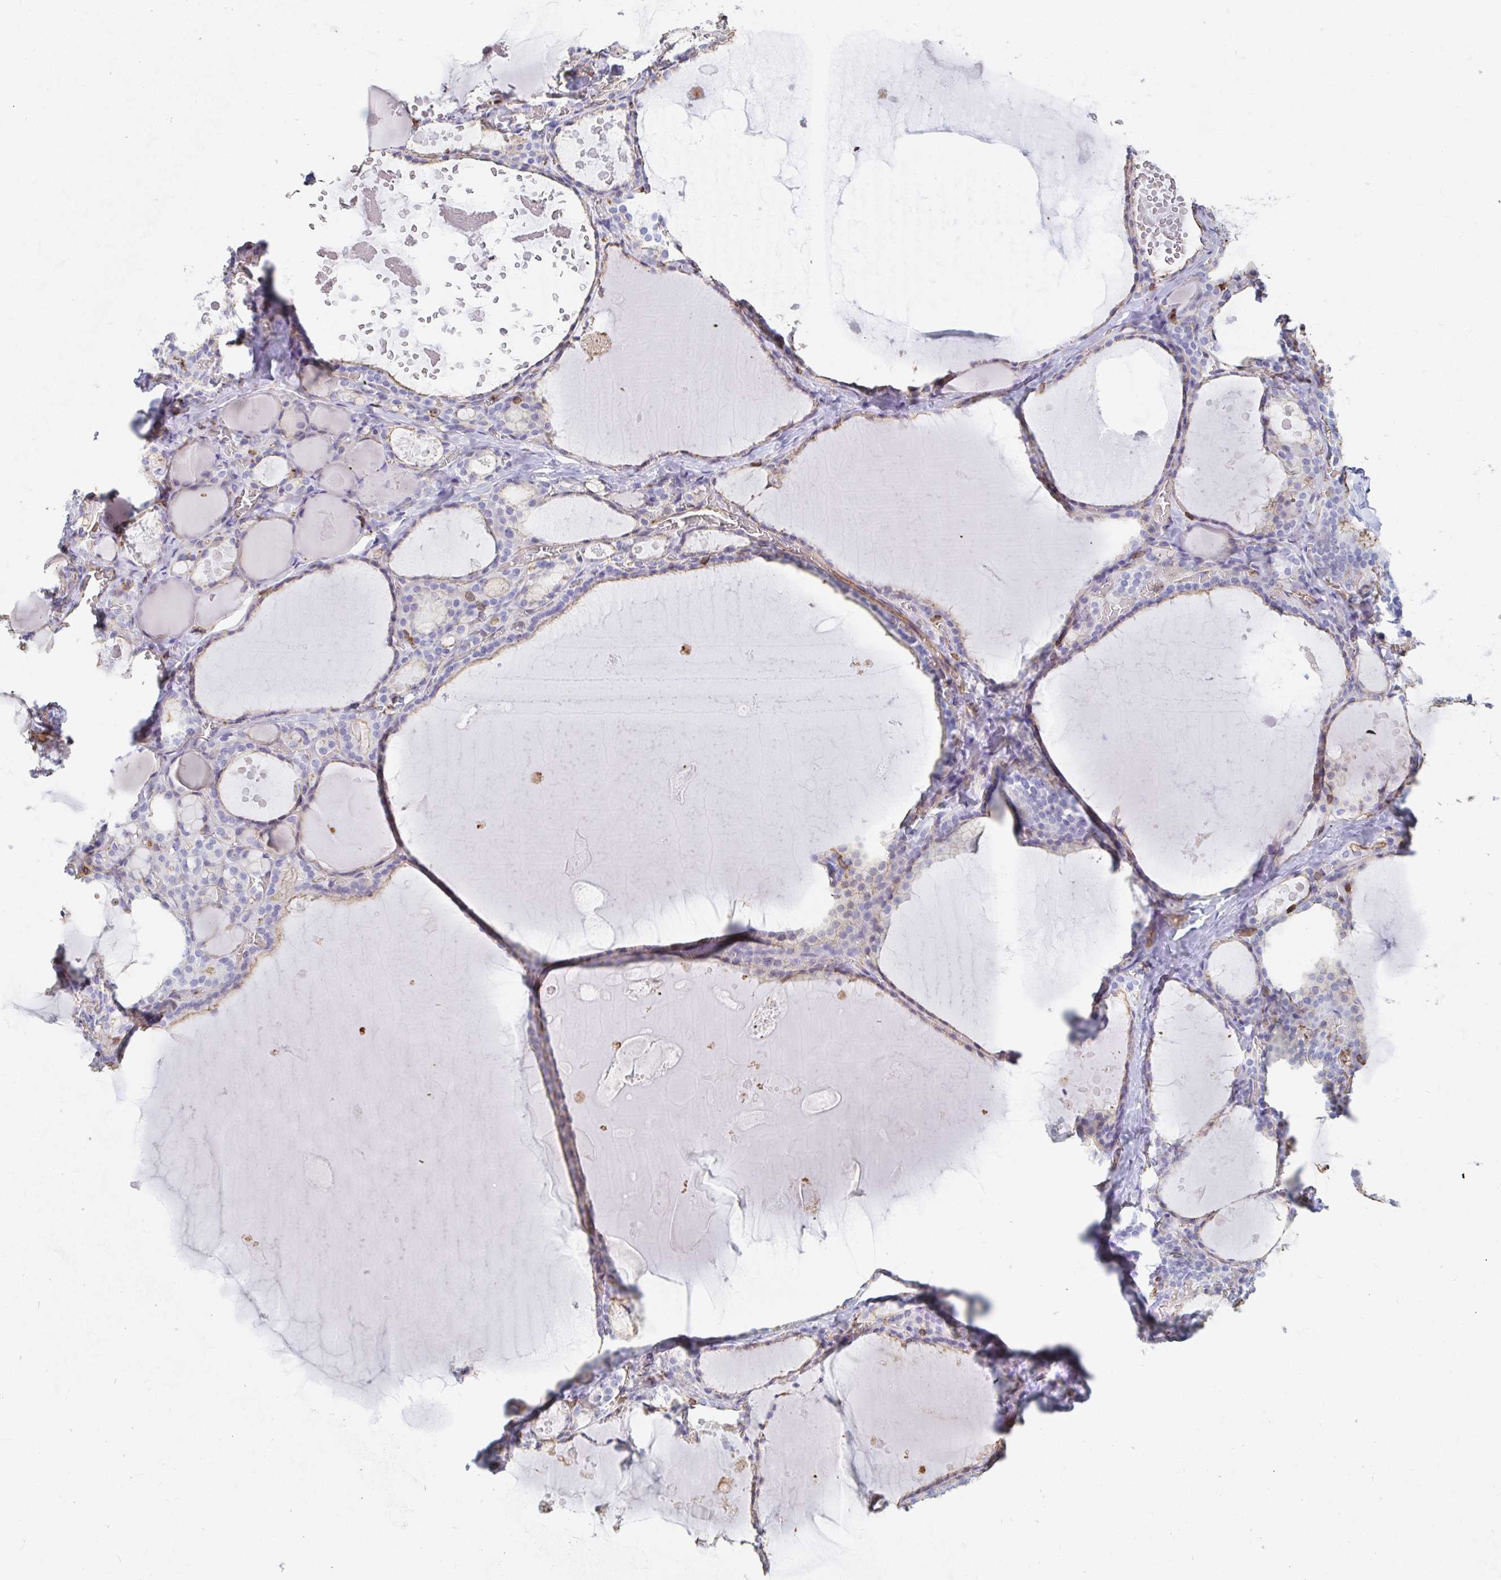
{"staining": {"intensity": "negative", "quantity": "none", "location": "none"}, "tissue": "thyroid gland", "cell_type": "Glandular cells", "image_type": "normal", "snomed": [{"axis": "morphology", "description": "Normal tissue, NOS"}, {"axis": "topography", "description": "Thyroid gland"}], "caption": "The image demonstrates no staining of glandular cells in normal thyroid gland. Nuclei are stained in blue.", "gene": "PTPN14", "patient": {"sex": "male", "age": 56}}